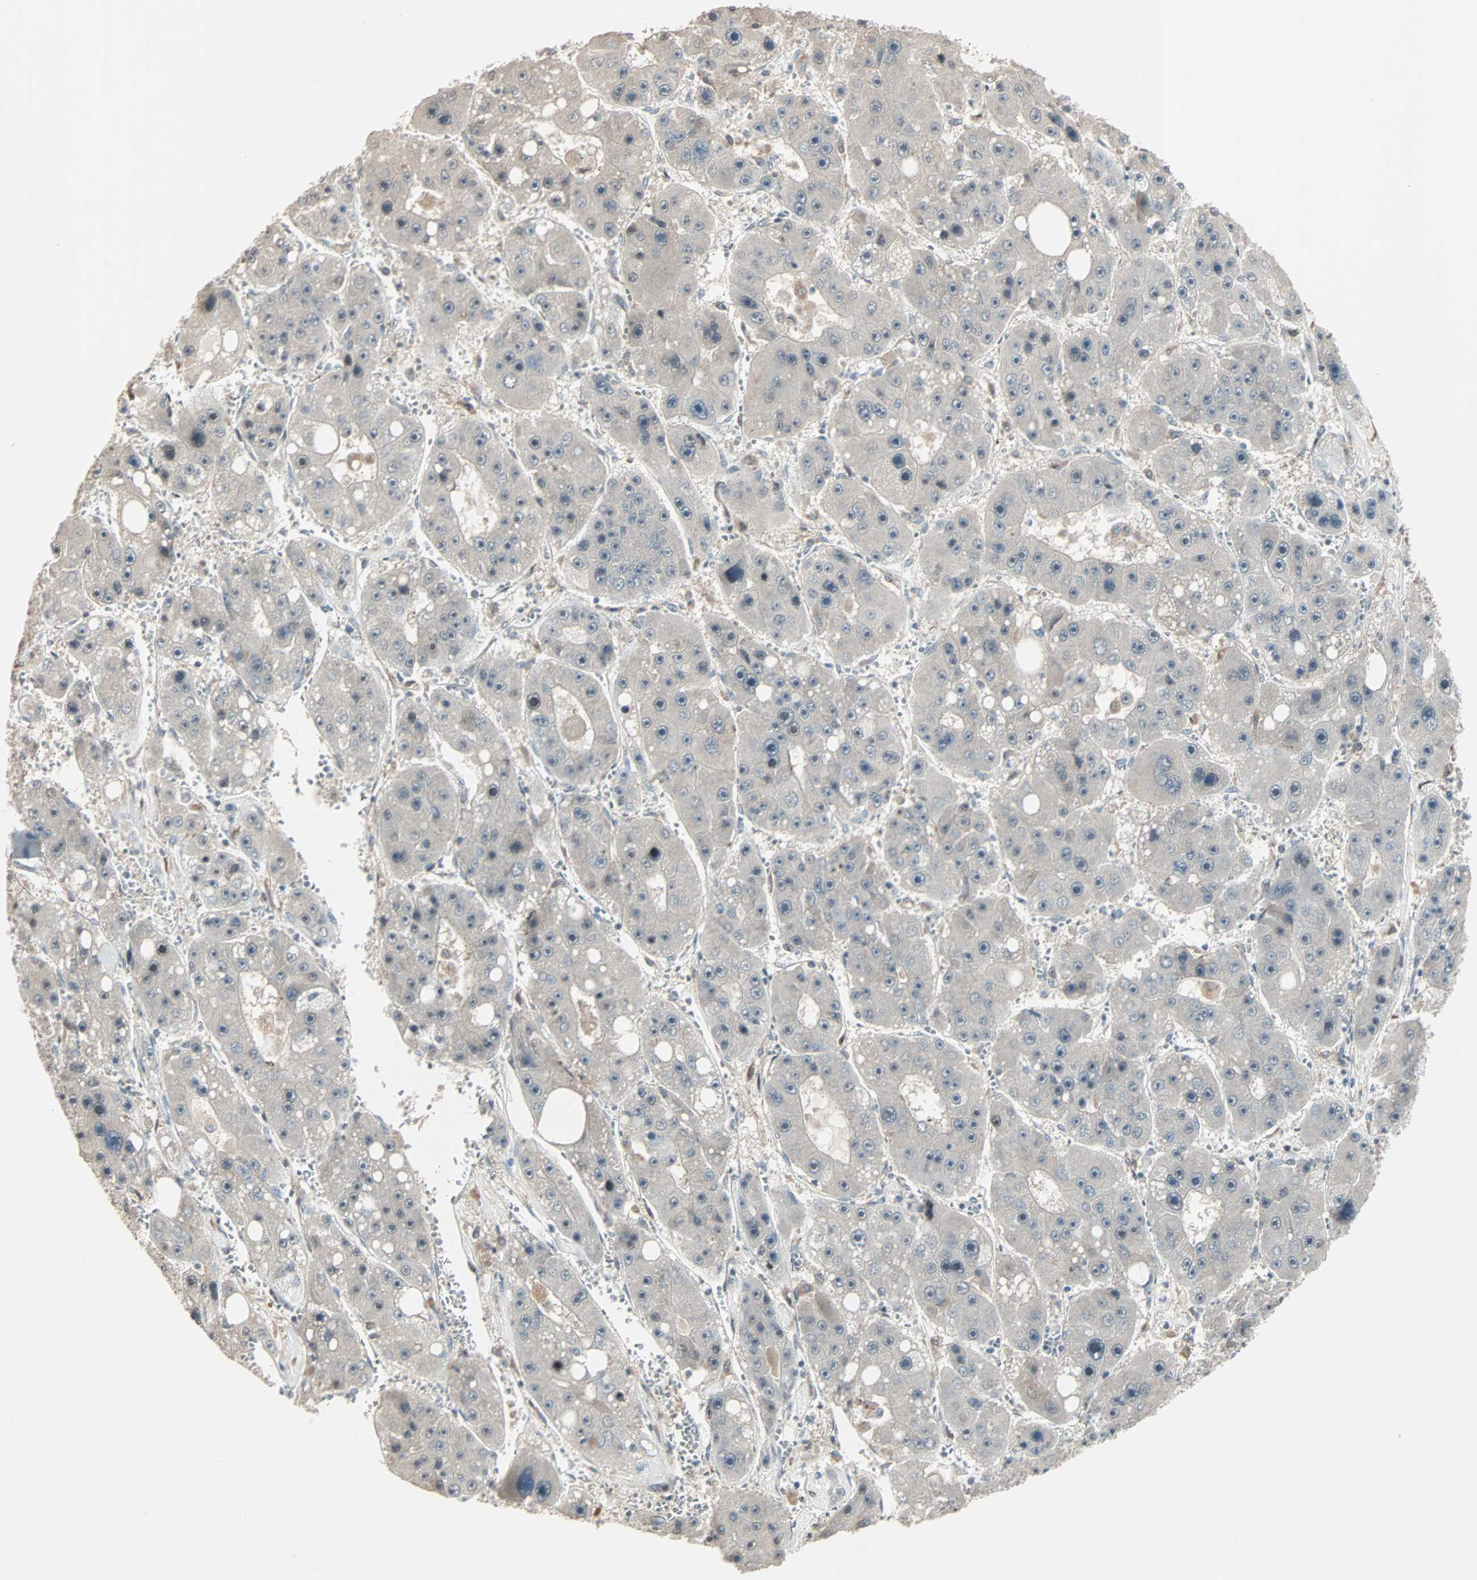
{"staining": {"intensity": "moderate", "quantity": ">75%", "location": "cytoplasmic/membranous,nuclear"}, "tissue": "liver cancer", "cell_type": "Tumor cells", "image_type": "cancer", "snomed": [{"axis": "morphology", "description": "Carcinoma, Hepatocellular, NOS"}, {"axis": "topography", "description": "Liver"}], "caption": "The photomicrograph demonstrates immunohistochemical staining of liver hepatocellular carcinoma. There is moderate cytoplasmic/membranous and nuclear expression is appreciated in approximately >75% of tumor cells.", "gene": "KDM4A", "patient": {"sex": "female", "age": 61}}